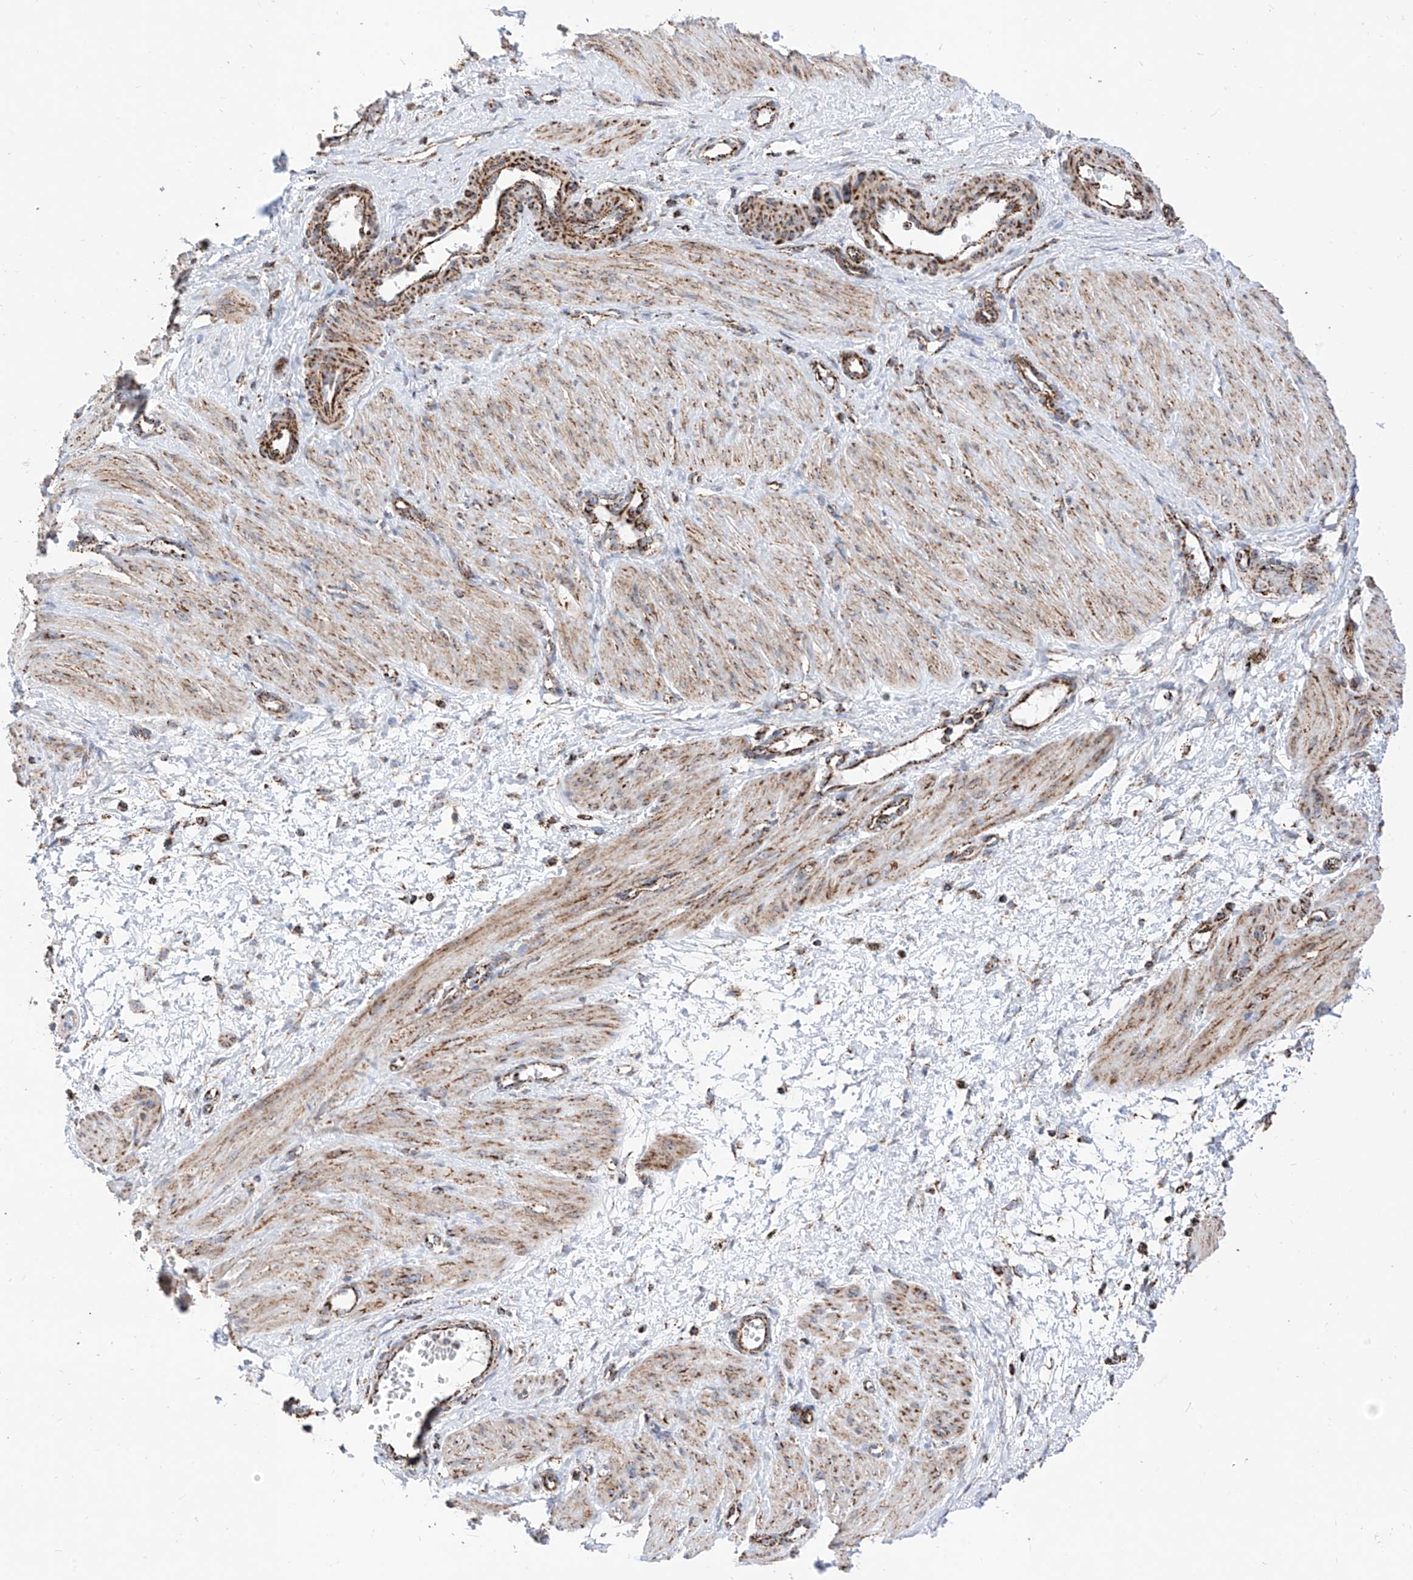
{"staining": {"intensity": "moderate", "quantity": ">75%", "location": "cytoplasmic/membranous"}, "tissue": "smooth muscle", "cell_type": "Smooth muscle cells", "image_type": "normal", "snomed": [{"axis": "morphology", "description": "Normal tissue, NOS"}, {"axis": "topography", "description": "Endometrium"}], "caption": "Immunohistochemistry photomicrograph of unremarkable human smooth muscle stained for a protein (brown), which reveals medium levels of moderate cytoplasmic/membranous staining in approximately >75% of smooth muscle cells.", "gene": "COX5B", "patient": {"sex": "female", "age": 33}}